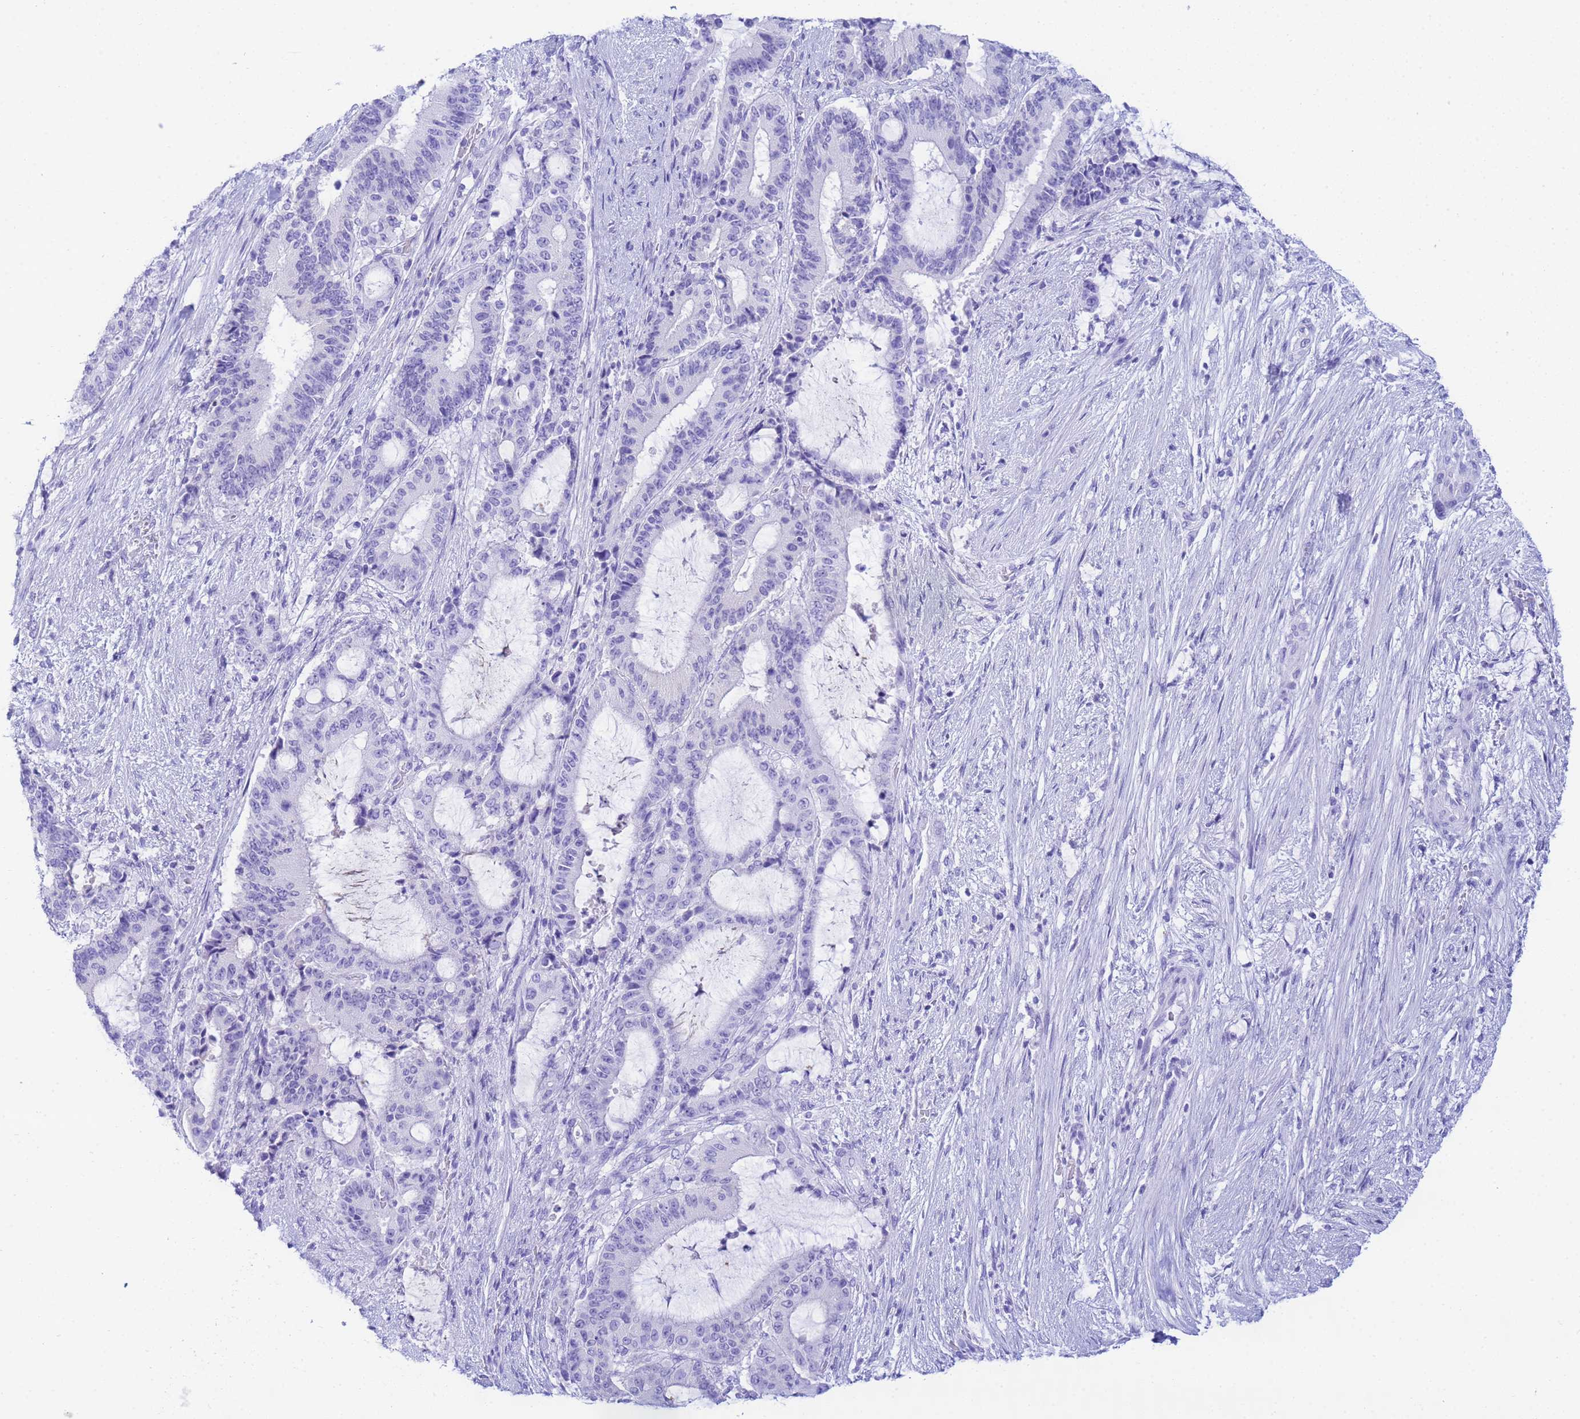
{"staining": {"intensity": "negative", "quantity": "none", "location": "none"}, "tissue": "liver cancer", "cell_type": "Tumor cells", "image_type": "cancer", "snomed": [{"axis": "morphology", "description": "Normal tissue, NOS"}, {"axis": "morphology", "description": "Cholangiocarcinoma"}, {"axis": "topography", "description": "Liver"}, {"axis": "topography", "description": "Peripheral nerve tissue"}], "caption": "This histopathology image is of liver cholangiocarcinoma stained with IHC to label a protein in brown with the nuclei are counter-stained blue. There is no expression in tumor cells.", "gene": "AQP12A", "patient": {"sex": "female", "age": 73}}